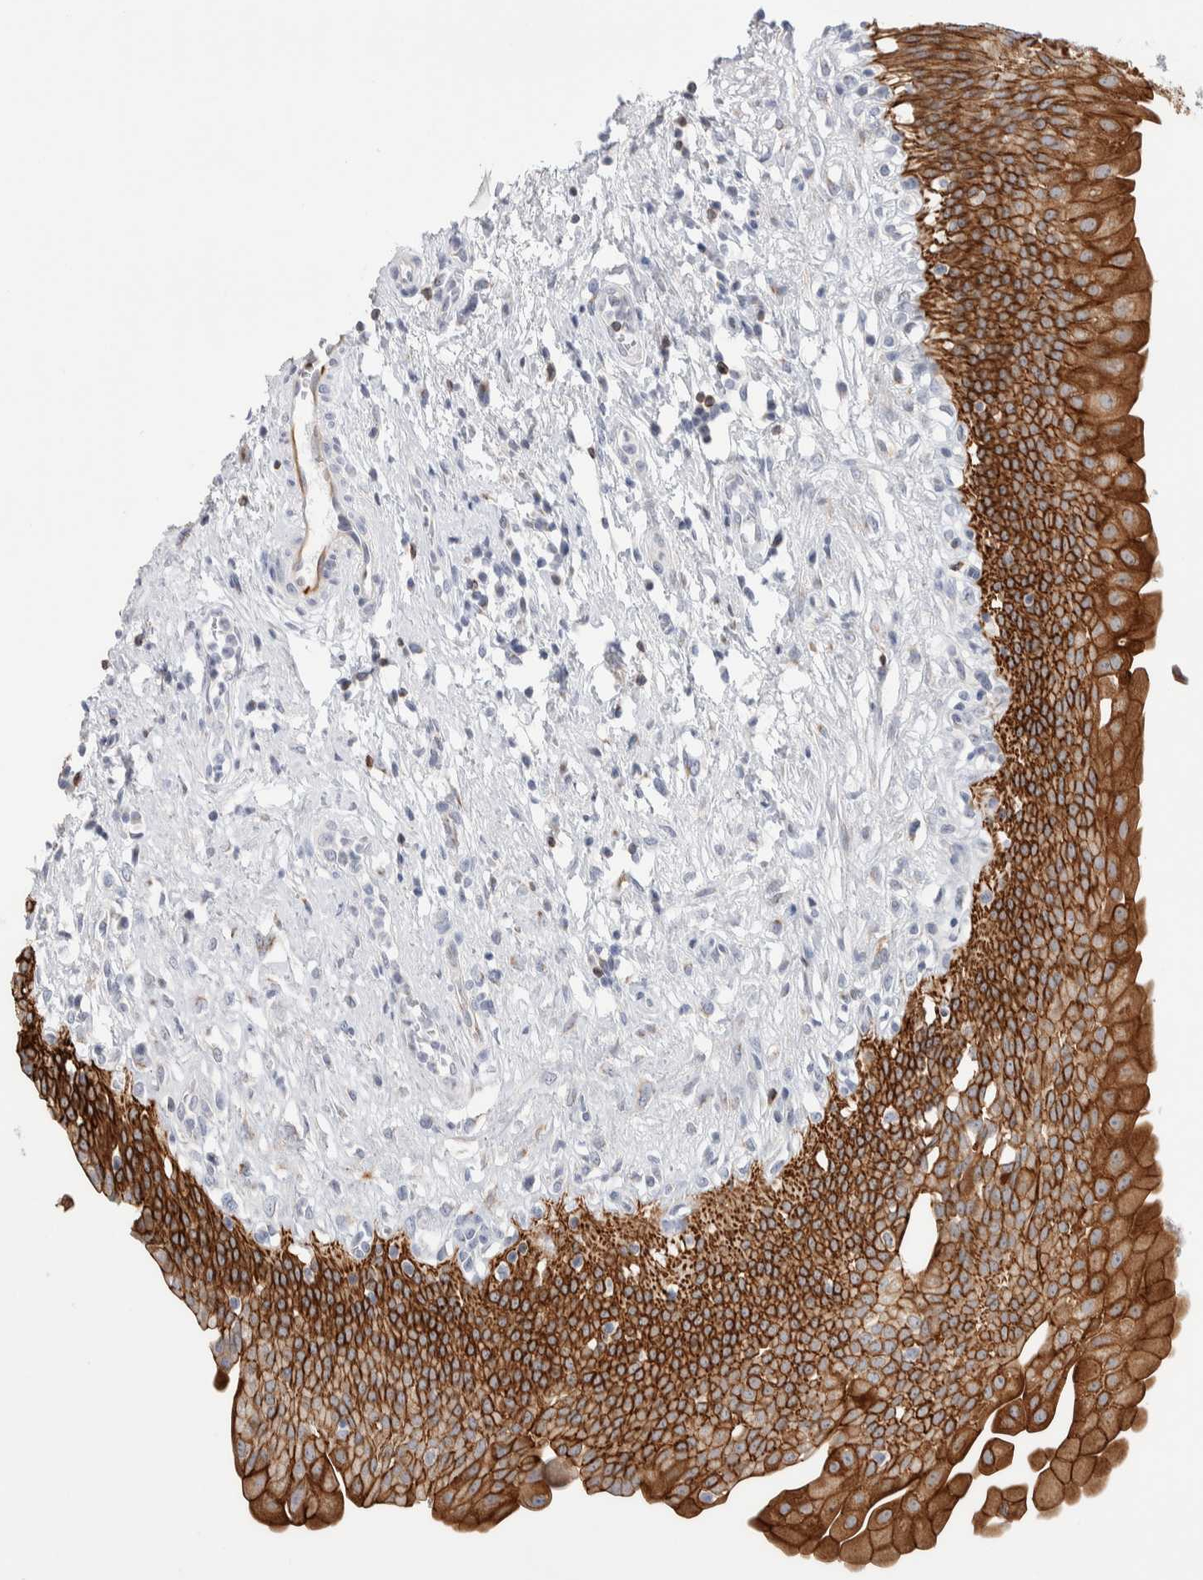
{"staining": {"intensity": "strong", "quantity": ">75%", "location": "cytoplasmic/membranous"}, "tissue": "urothelial cancer", "cell_type": "Tumor cells", "image_type": "cancer", "snomed": [{"axis": "morphology", "description": "Normal tissue, NOS"}, {"axis": "morphology", "description": "Urothelial carcinoma, Low grade"}, {"axis": "topography", "description": "Smooth muscle"}, {"axis": "topography", "description": "Urinary bladder"}], "caption": "Immunohistochemistry (DAB) staining of human low-grade urothelial carcinoma demonstrates strong cytoplasmic/membranous protein expression in approximately >75% of tumor cells.", "gene": "C1orf112", "patient": {"sex": "male", "age": 60}}